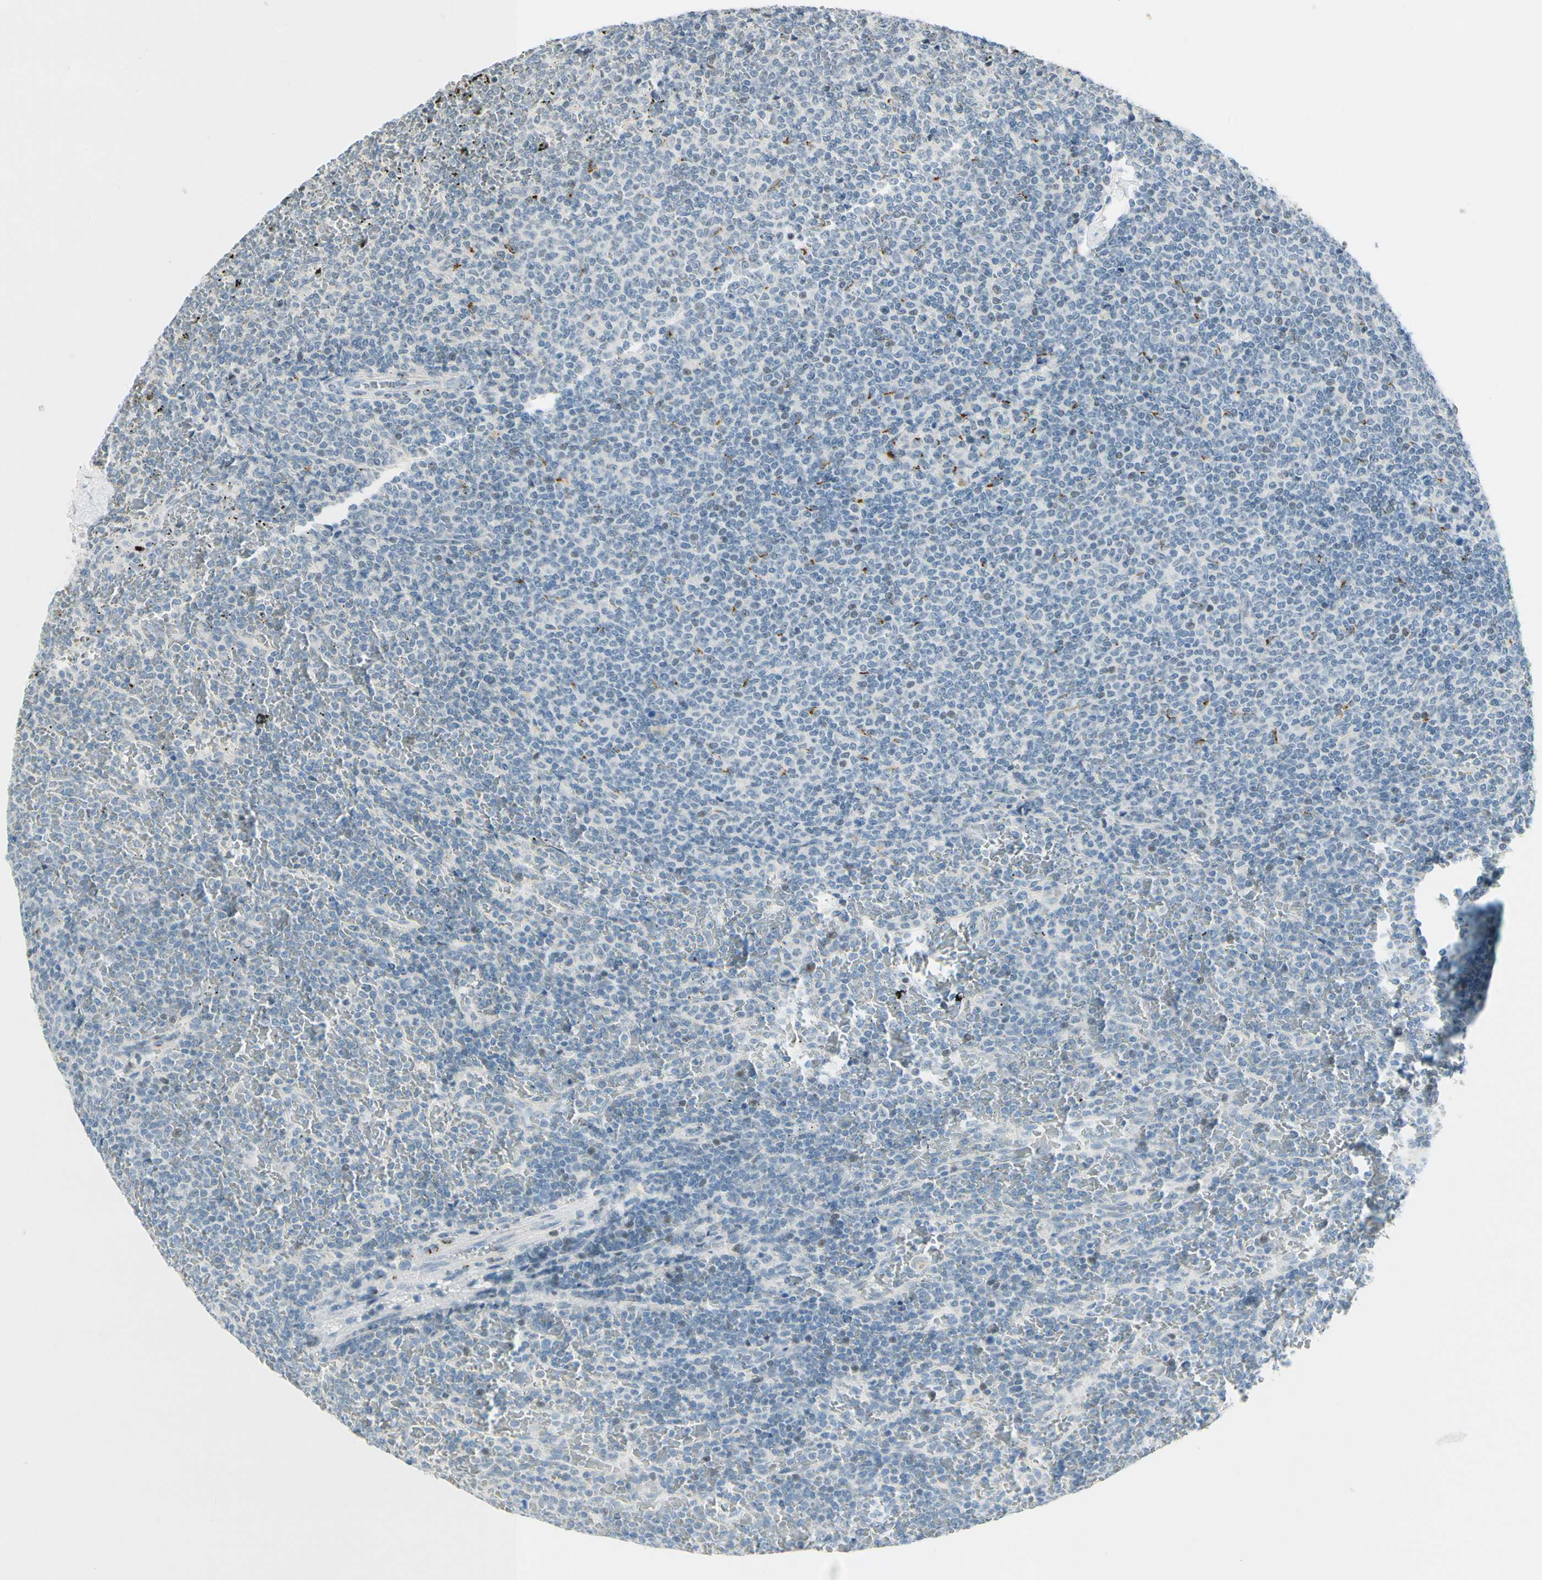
{"staining": {"intensity": "strong", "quantity": "<25%", "location": "cytoplasmic/membranous"}, "tissue": "lymphoma", "cell_type": "Tumor cells", "image_type": "cancer", "snomed": [{"axis": "morphology", "description": "Malignant lymphoma, non-Hodgkin's type, Low grade"}, {"axis": "topography", "description": "Spleen"}], "caption": "Protein expression analysis of human lymphoma reveals strong cytoplasmic/membranous staining in about <25% of tumor cells. The protein of interest is stained brown, and the nuclei are stained in blue (DAB (3,3'-diaminobenzidine) IHC with brightfield microscopy, high magnification).", "gene": "B4GALNT1", "patient": {"sex": "female", "age": 77}}